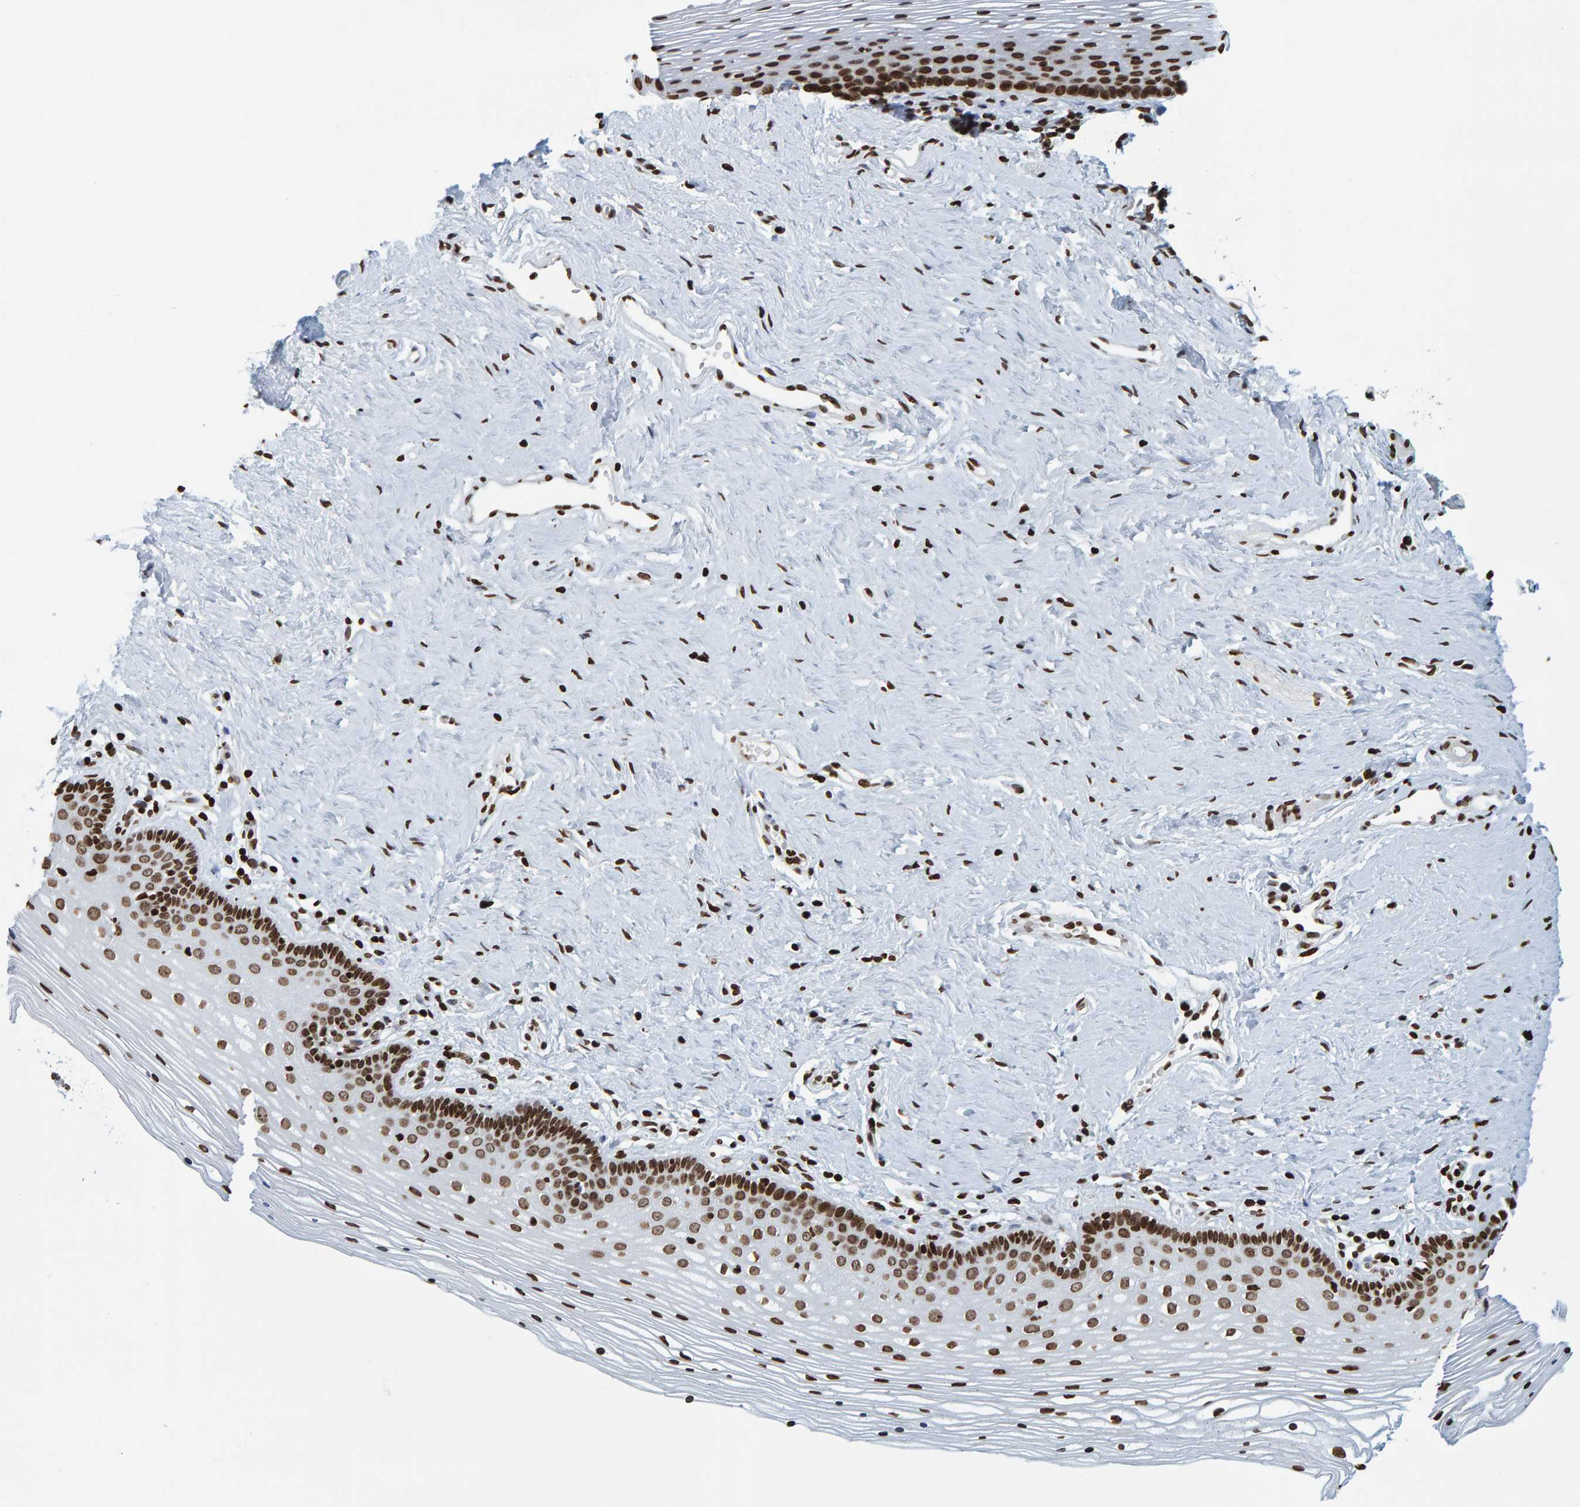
{"staining": {"intensity": "strong", "quantity": ">75%", "location": "nuclear"}, "tissue": "vagina", "cell_type": "Squamous epithelial cells", "image_type": "normal", "snomed": [{"axis": "morphology", "description": "Normal tissue, NOS"}, {"axis": "topography", "description": "Vagina"}], "caption": "The histopathology image reveals staining of unremarkable vagina, revealing strong nuclear protein expression (brown color) within squamous epithelial cells.", "gene": "BRF2", "patient": {"sex": "female", "age": 32}}